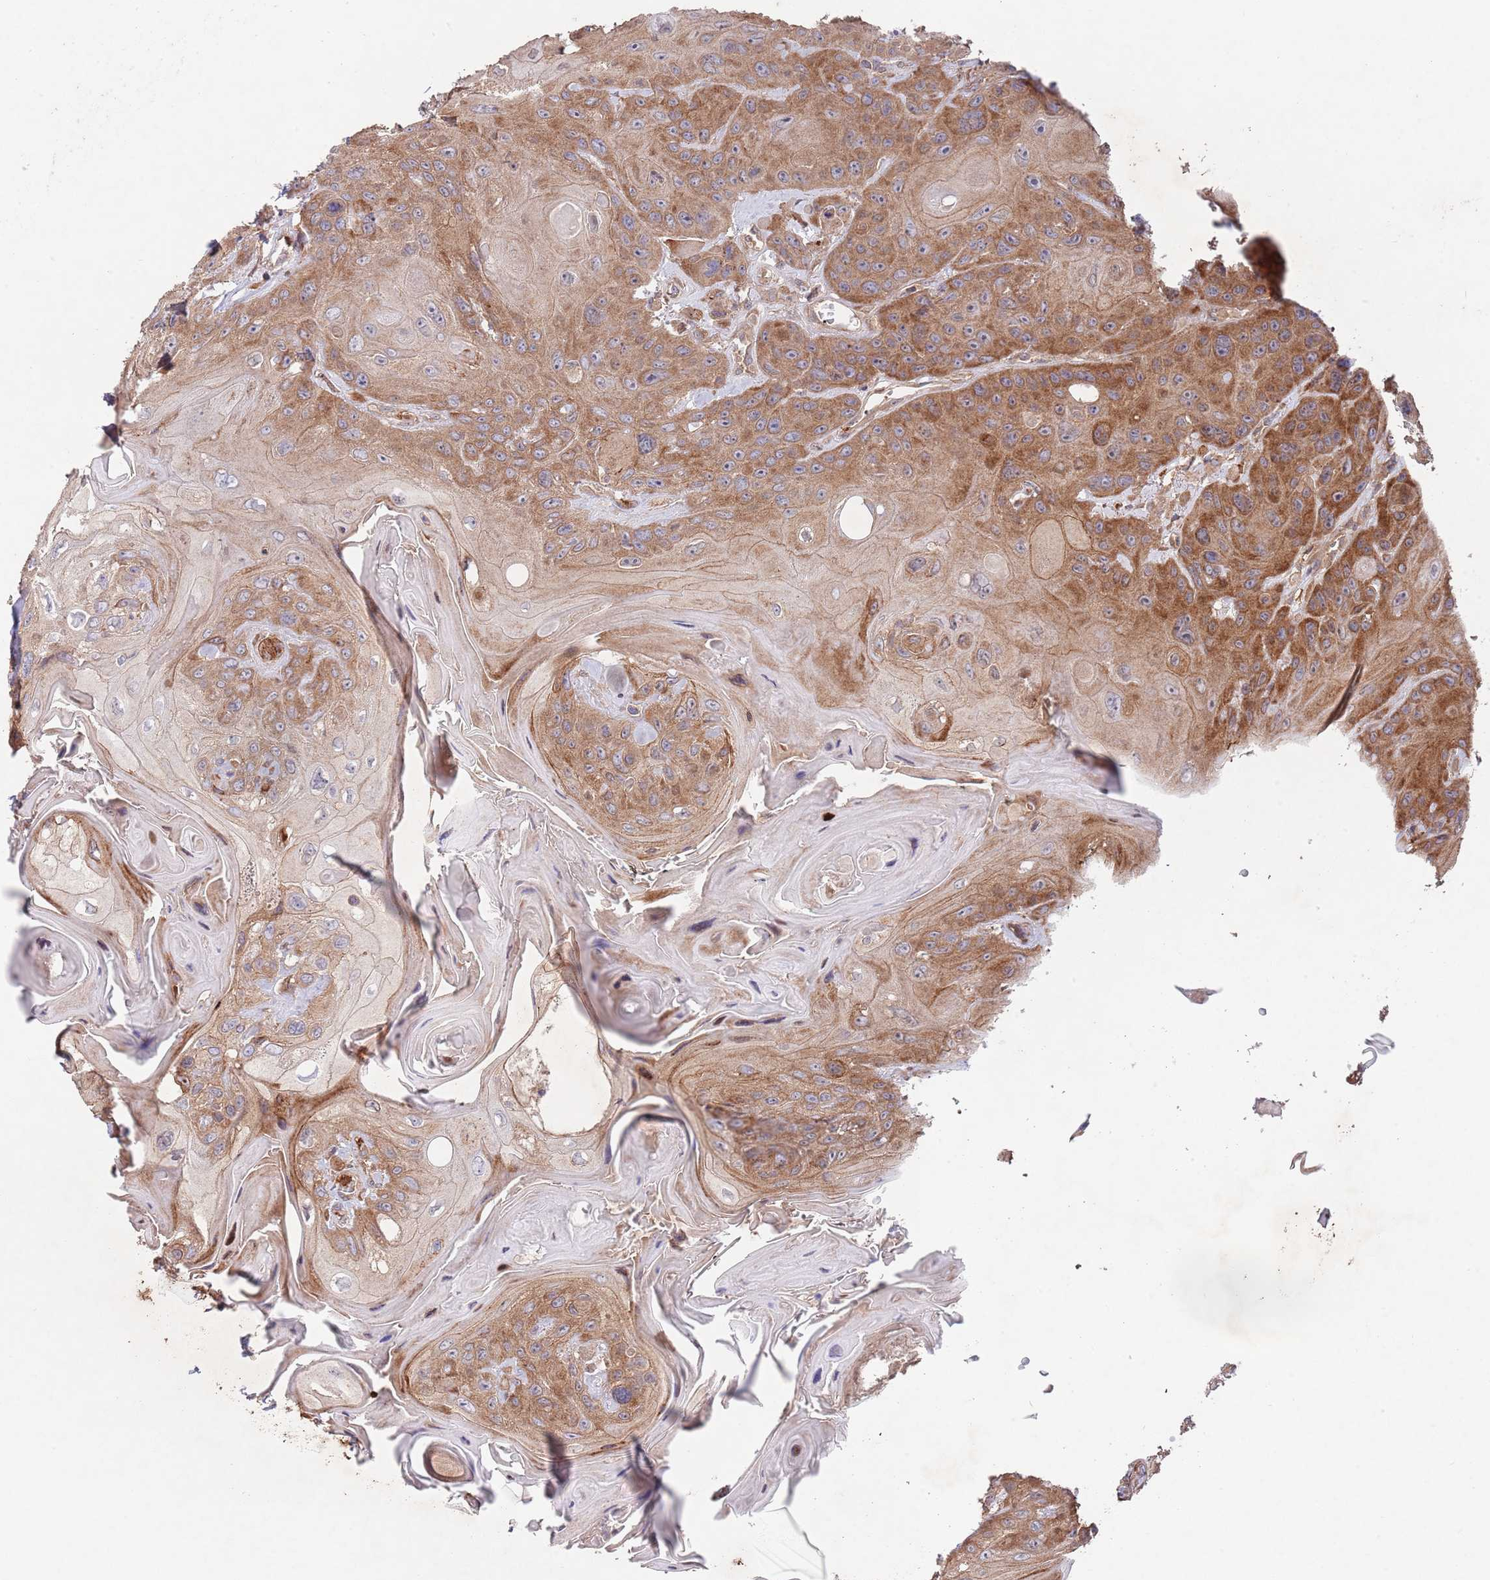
{"staining": {"intensity": "moderate", "quantity": ">75%", "location": "cytoplasmic/membranous"}, "tissue": "head and neck cancer", "cell_type": "Tumor cells", "image_type": "cancer", "snomed": [{"axis": "morphology", "description": "Squamous cell carcinoma, NOS"}, {"axis": "topography", "description": "Head-Neck"}], "caption": "Human head and neck squamous cell carcinoma stained for a protein (brown) exhibits moderate cytoplasmic/membranous positive staining in approximately >75% of tumor cells.", "gene": "RNF19B", "patient": {"sex": "female", "age": 59}}